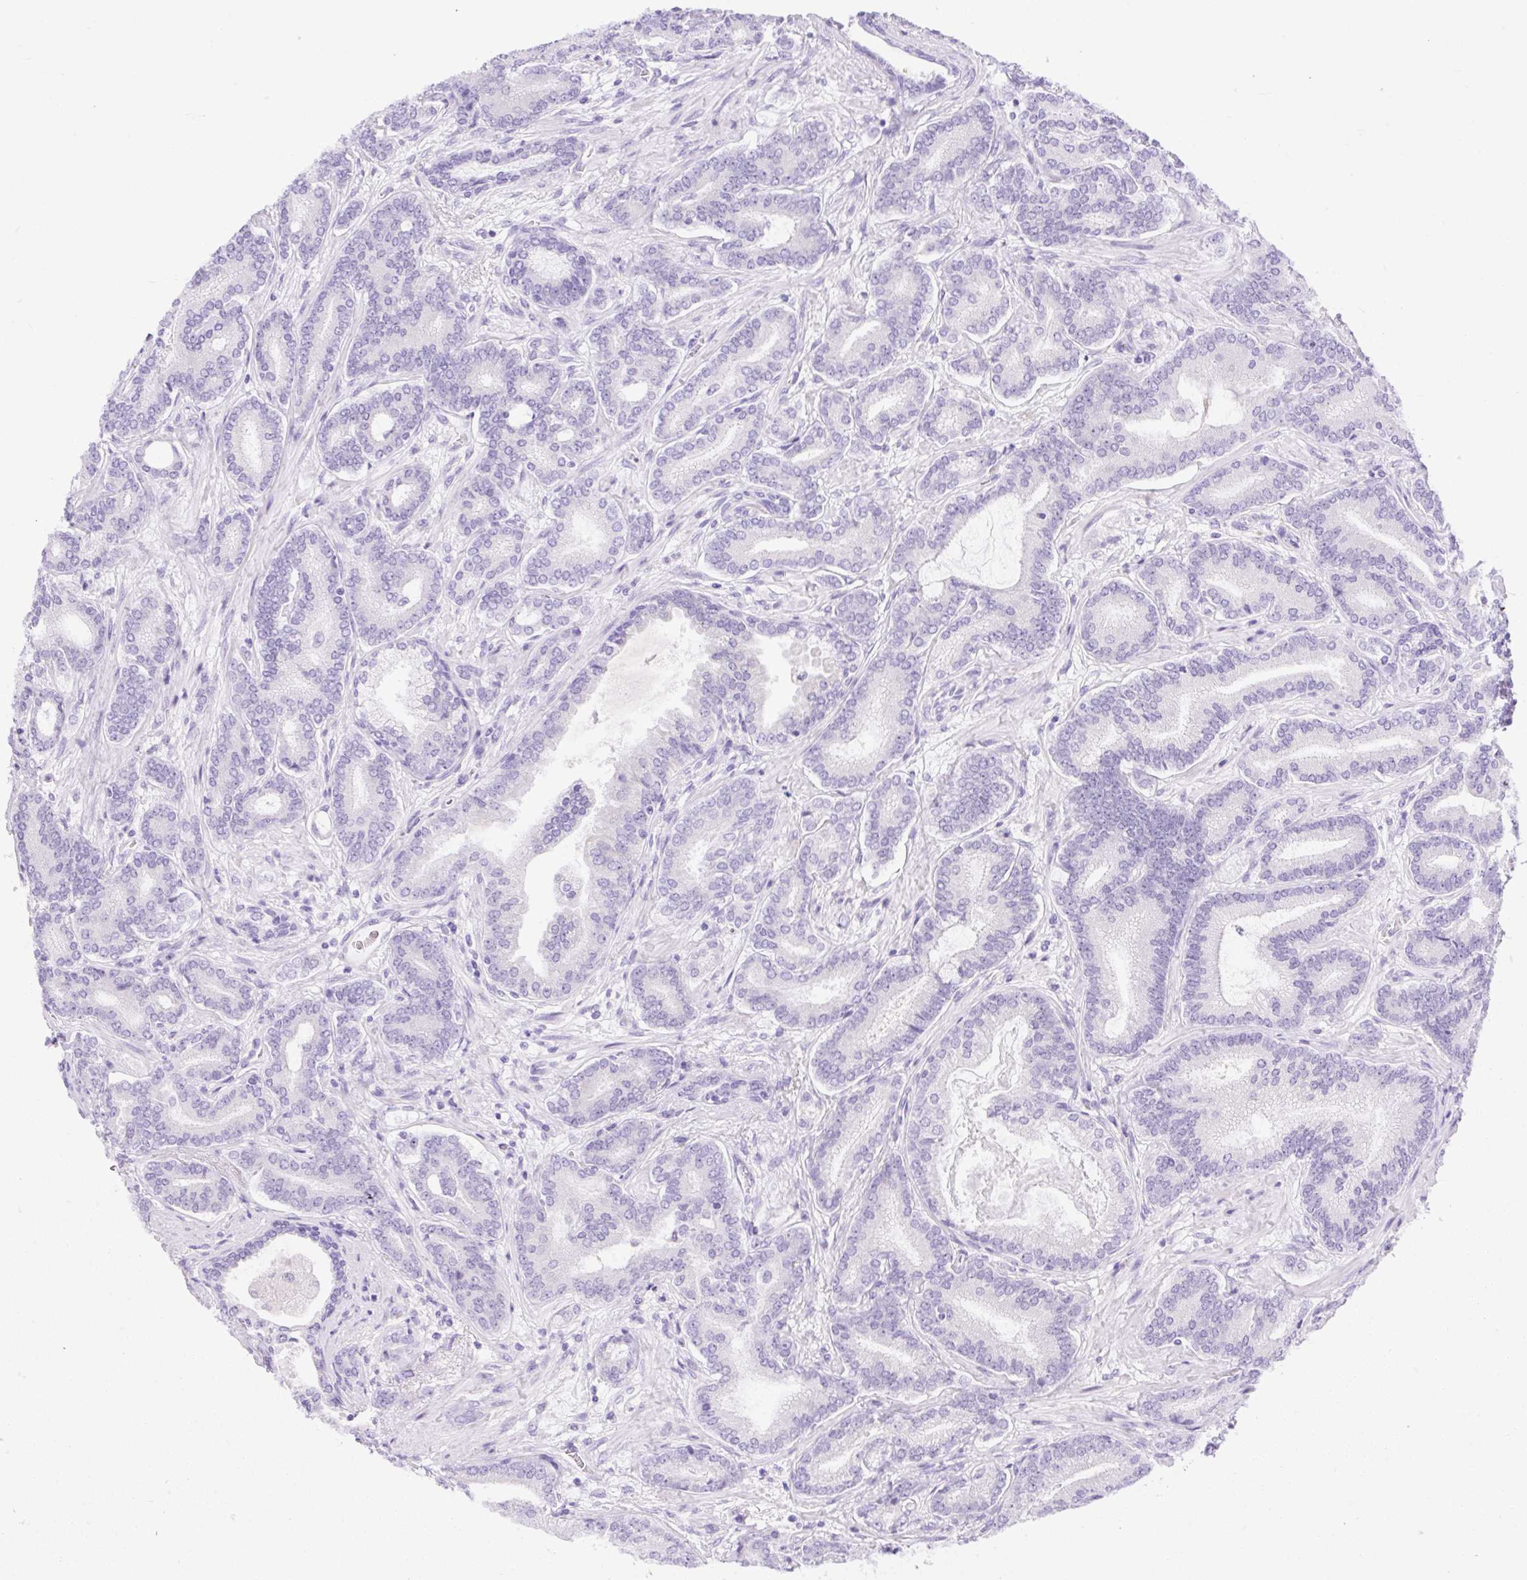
{"staining": {"intensity": "negative", "quantity": "none", "location": "none"}, "tissue": "prostate cancer", "cell_type": "Tumor cells", "image_type": "cancer", "snomed": [{"axis": "morphology", "description": "Adenocarcinoma, High grade"}, {"axis": "topography", "description": "Prostate"}], "caption": "The immunohistochemistry image has no significant positivity in tumor cells of prostate cancer (adenocarcinoma (high-grade)) tissue.", "gene": "SLC25A40", "patient": {"sex": "male", "age": 62}}